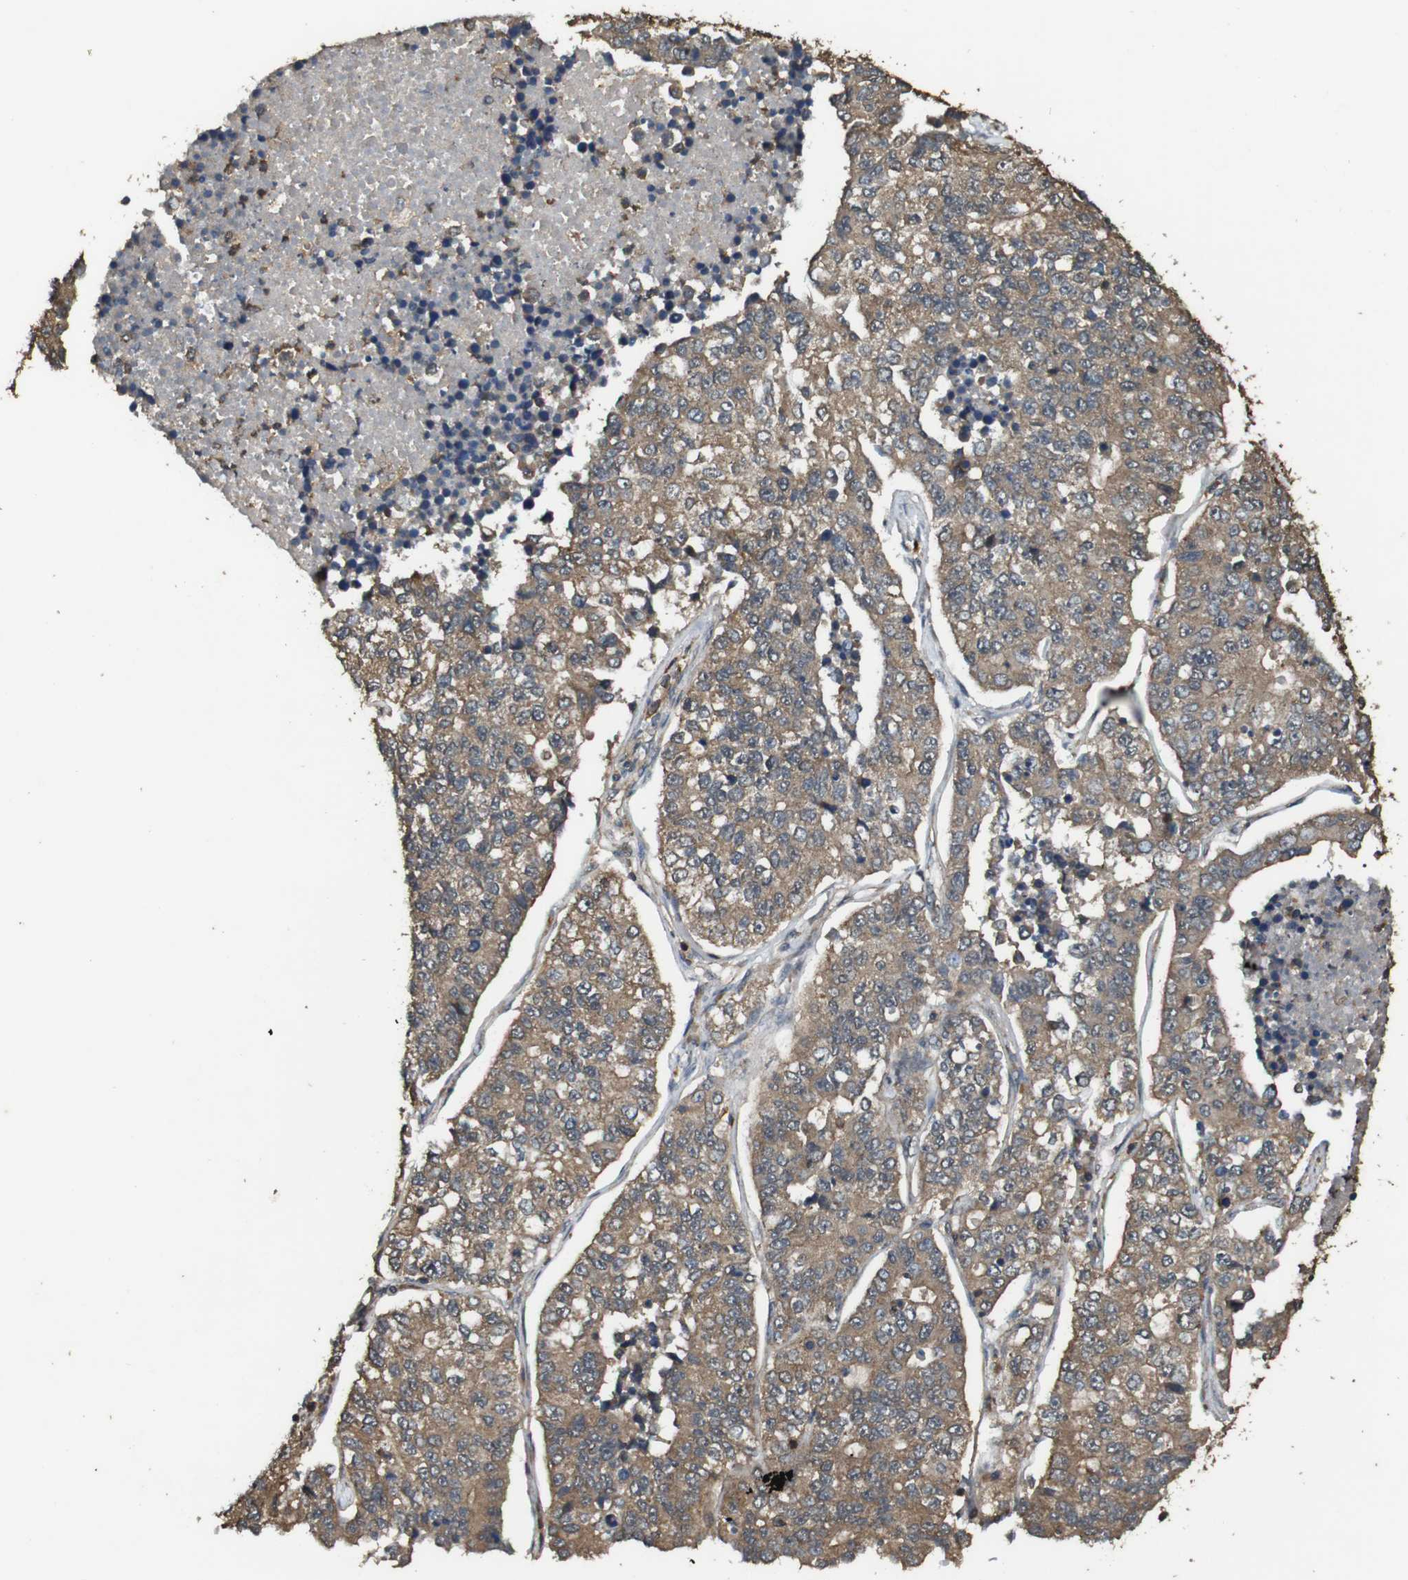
{"staining": {"intensity": "moderate", "quantity": ">75%", "location": "cytoplasmic/membranous"}, "tissue": "lung cancer", "cell_type": "Tumor cells", "image_type": "cancer", "snomed": [{"axis": "morphology", "description": "Adenocarcinoma, NOS"}, {"axis": "topography", "description": "Lung"}], "caption": "This is an image of immunohistochemistry staining of adenocarcinoma (lung), which shows moderate expression in the cytoplasmic/membranous of tumor cells.", "gene": "BAG4", "patient": {"sex": "male", "age": 49}}